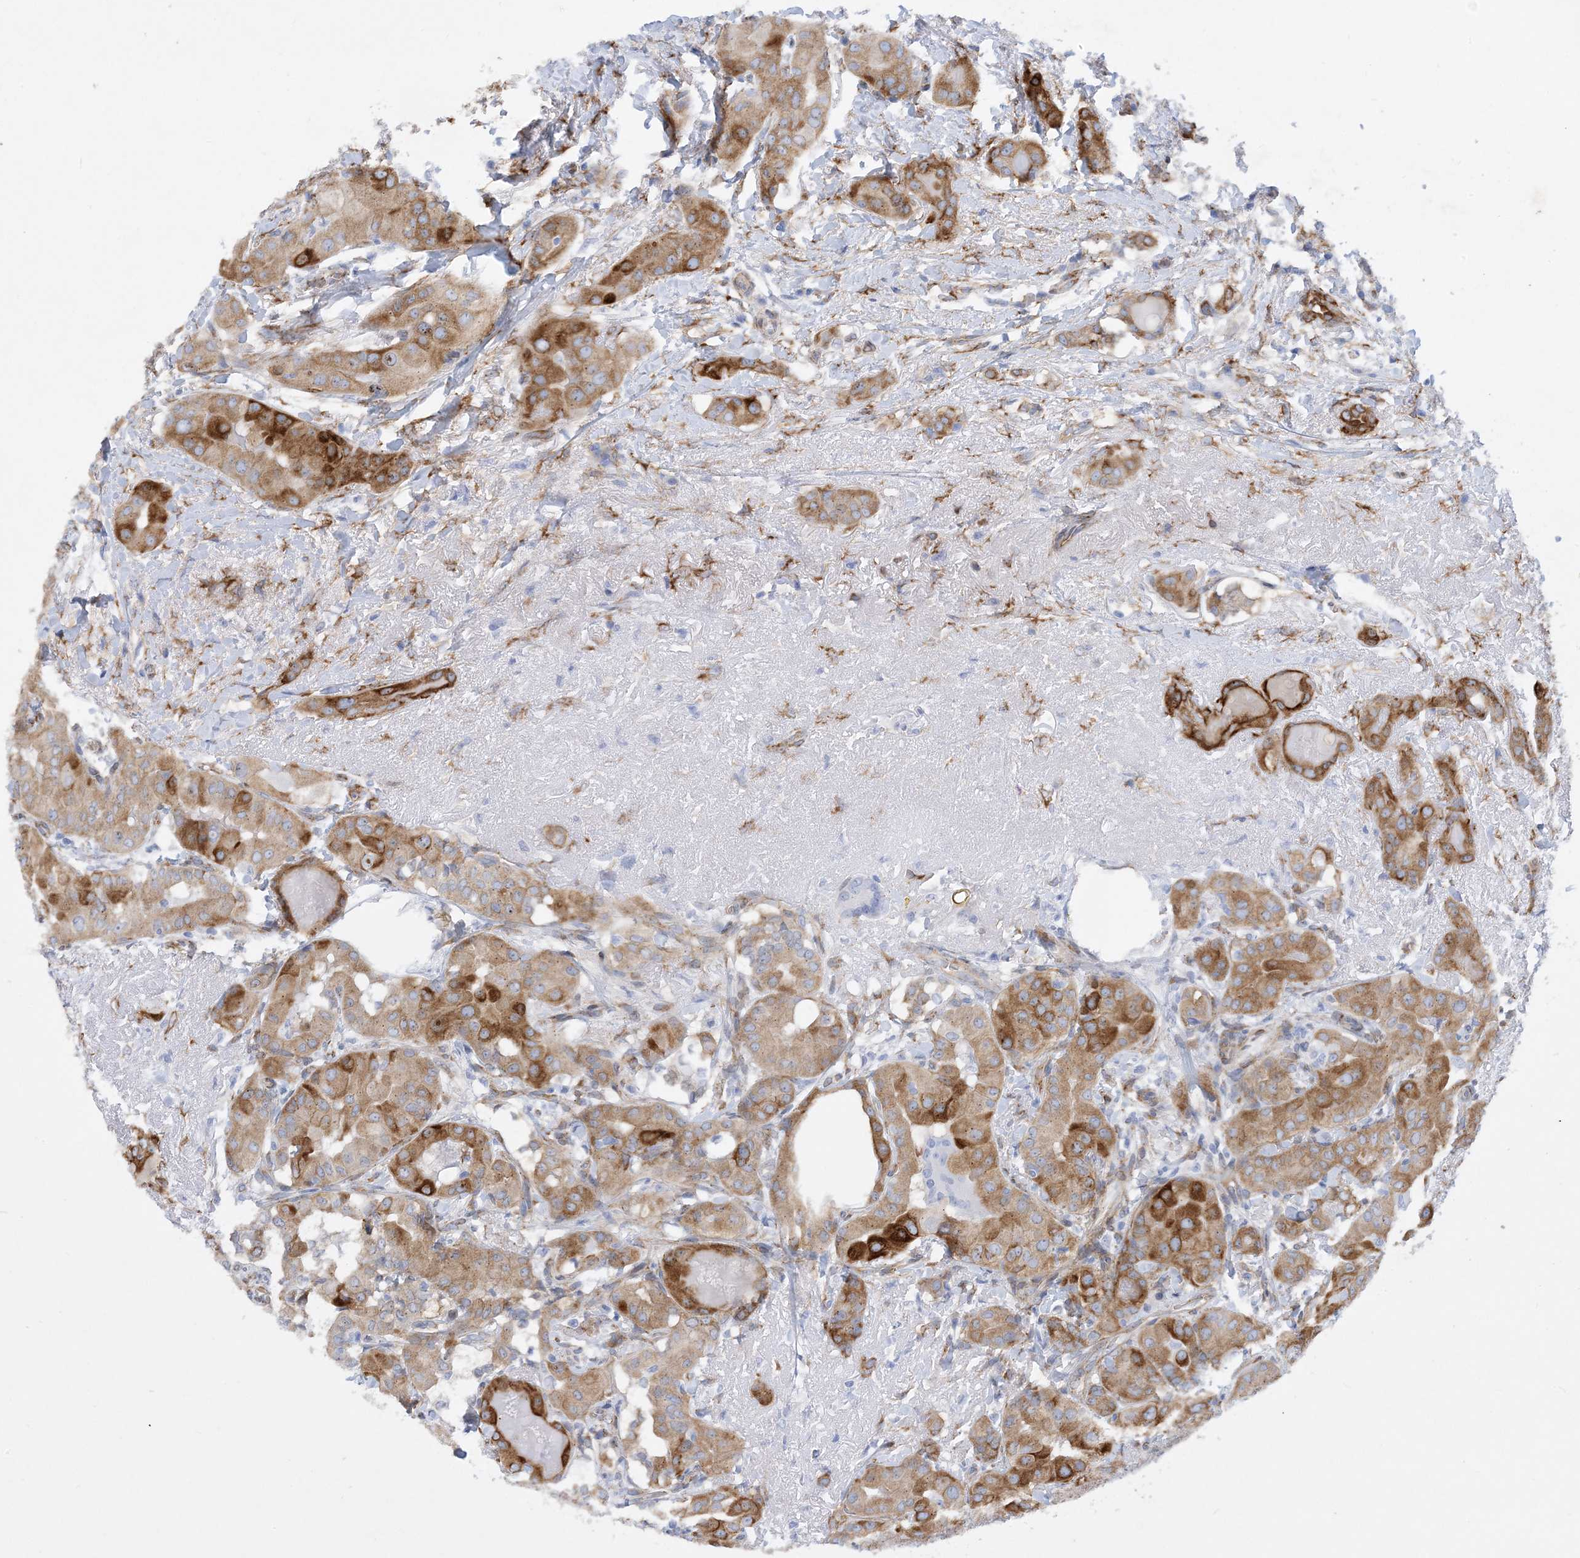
{"staining": {"intensity": "moderate", "quantity": ">75%", "location": "cytoplasmic/membranous"}, "tissue": "thyroid cancer", "cell_type": "Tumor cells", "image_type": "cancer", "snomed": [{"axis": "morphology", "description": "Papillary adenocarcinoma, NOS"}, {"axis": "topography", "description": "Thyroid gland"}], "caption": "Protein analysis of thyroid cancer (papillary adenocarcinoma) tissue exhibits moderate cytoplasmic/membranous positivity in approximately >75% of tumor cells. (IHC, brightfield microscopy, high magnification).", "gene": "RBMS3", "patient": {"sex": "male", "age": 33}}